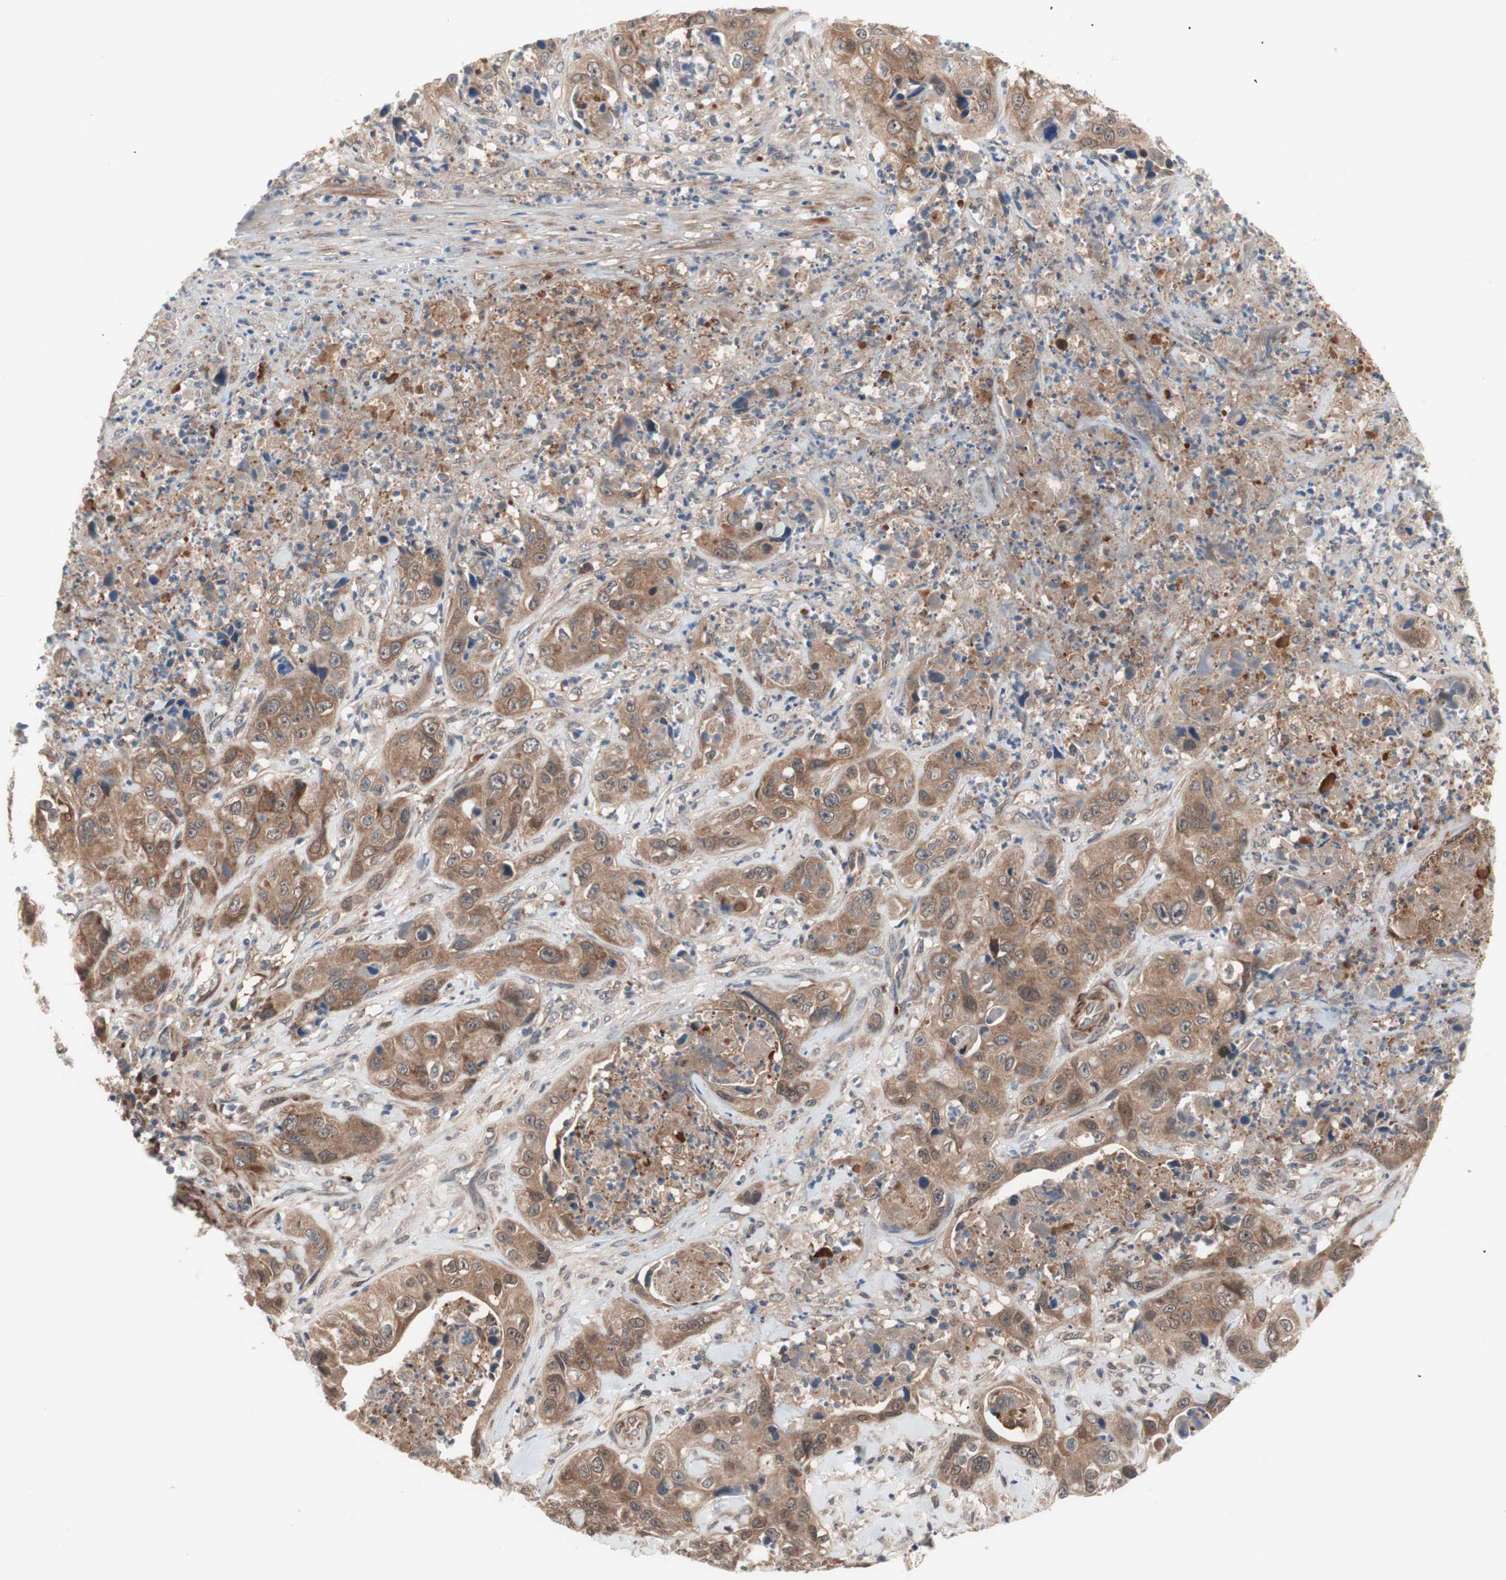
{"staining": {"intensity": "strong", "quantity": ">75%", "location": "cytoplasmic/membranous"}, "tissue": "liver cancer", "cell_type": "Tumor cells", "image_type": "cancer", "snomed": [{"axis": "morphology", "description": "Cholangiocarcinoma"}, {"axis": "topography", "description": "Liver"}], "caption": "Immunohistochemistry image of liver cholangiocarcinoma stained for a protein (brown), which exhibits high levels of strong cytoplasmic/membranous expression in about >75% of tumor cells.", "gene": "HMBS", "patient": {"sex": "female", "age": 61}}